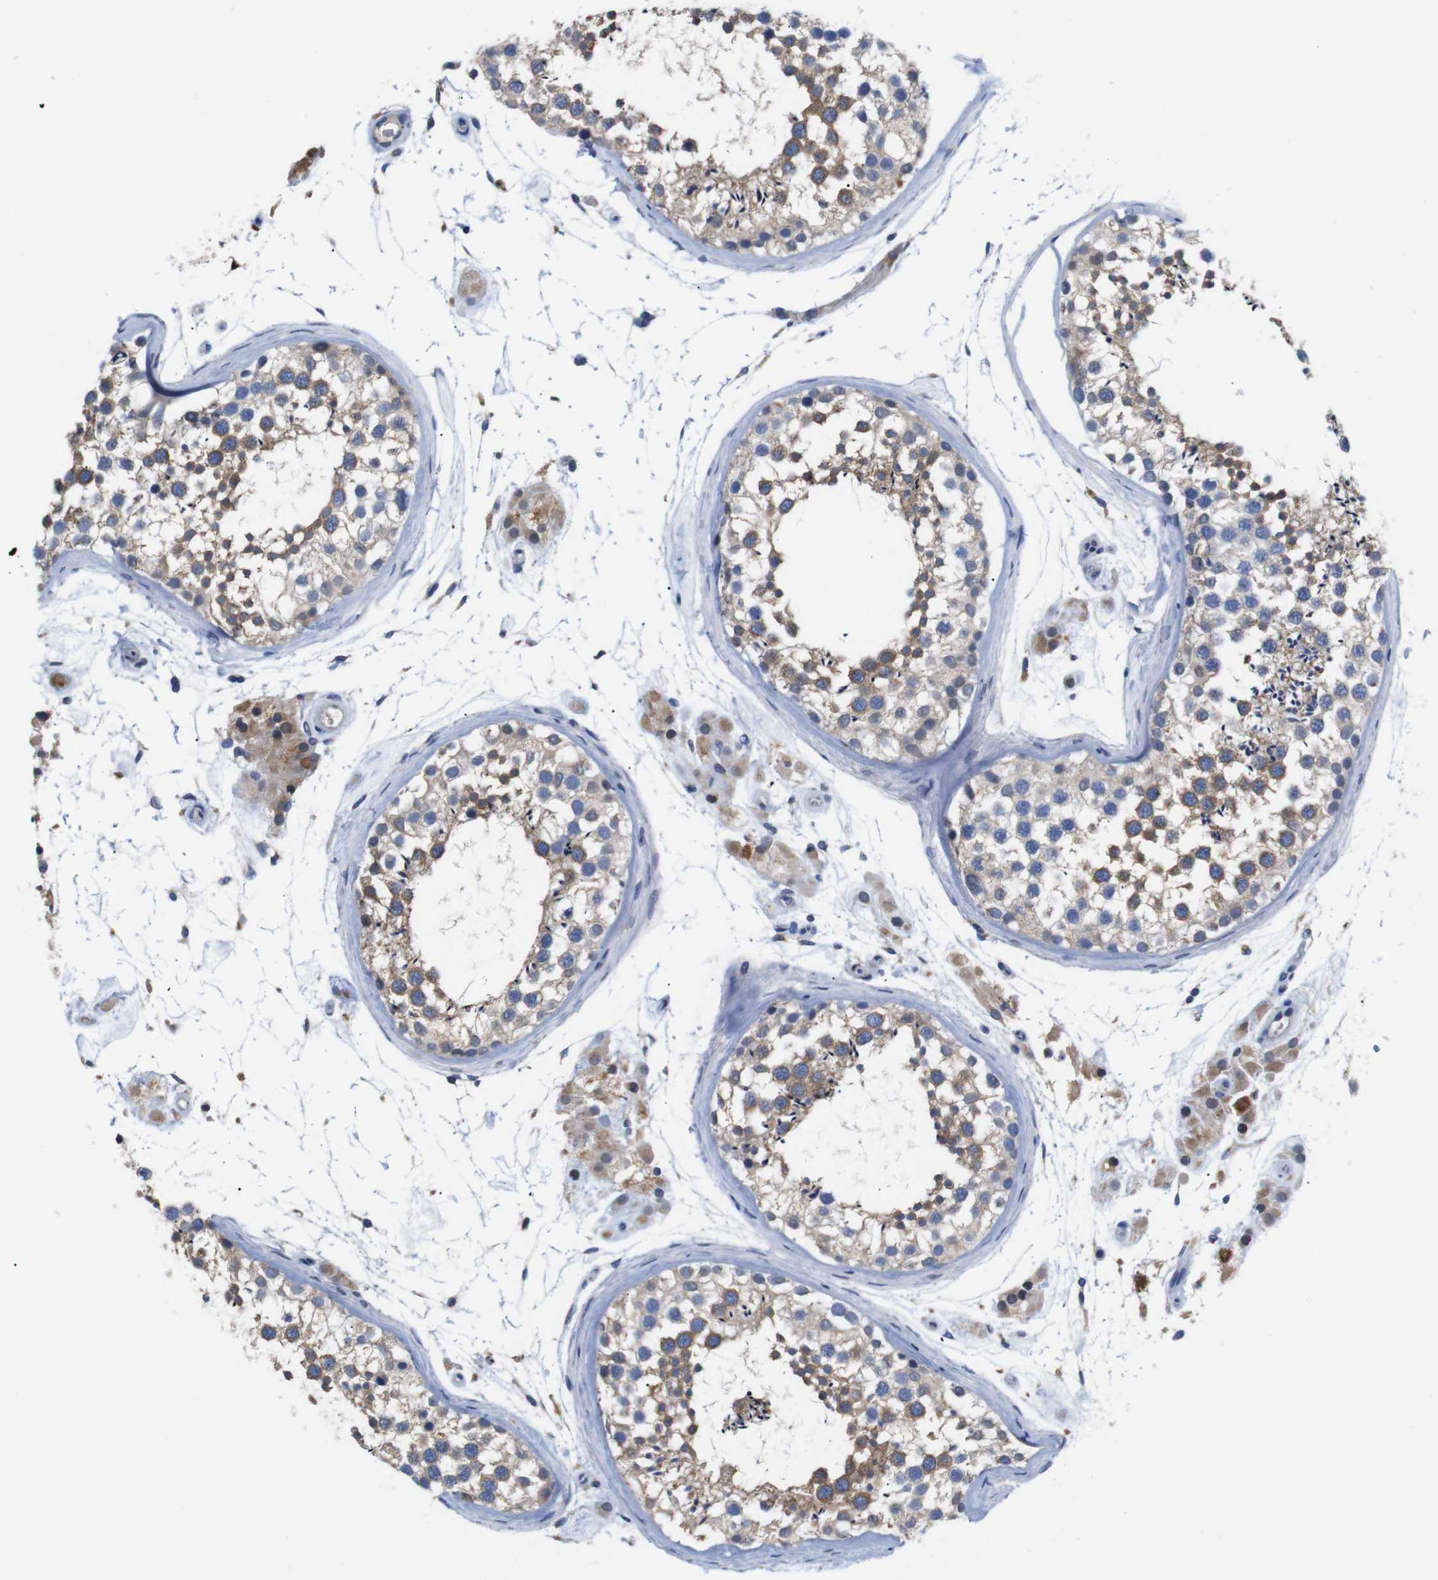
{"staining": {"intensity": "moderate", "quantity": "<25%", "location": "cytoplasmic/membranous"}, "tissue": "testis", "cell_type": "Cells in seminiferous ducts", "image_type": "normal", "snomed": [{"axis": "morphology", "description": "Normal tissue, NOS"}, {"axis": "topography", "description": "Testis"}], "caption": "Immunohistochemistry (IHC) micrograph of benign testis stained for a protein (brown), which exhibits low levels of moderate cytoplasmic/membranous expression in approximately <25% of cells in seminiferous ducts.", "gene": "LRRC55", "patient": {"sex": "male", "age": 46}}